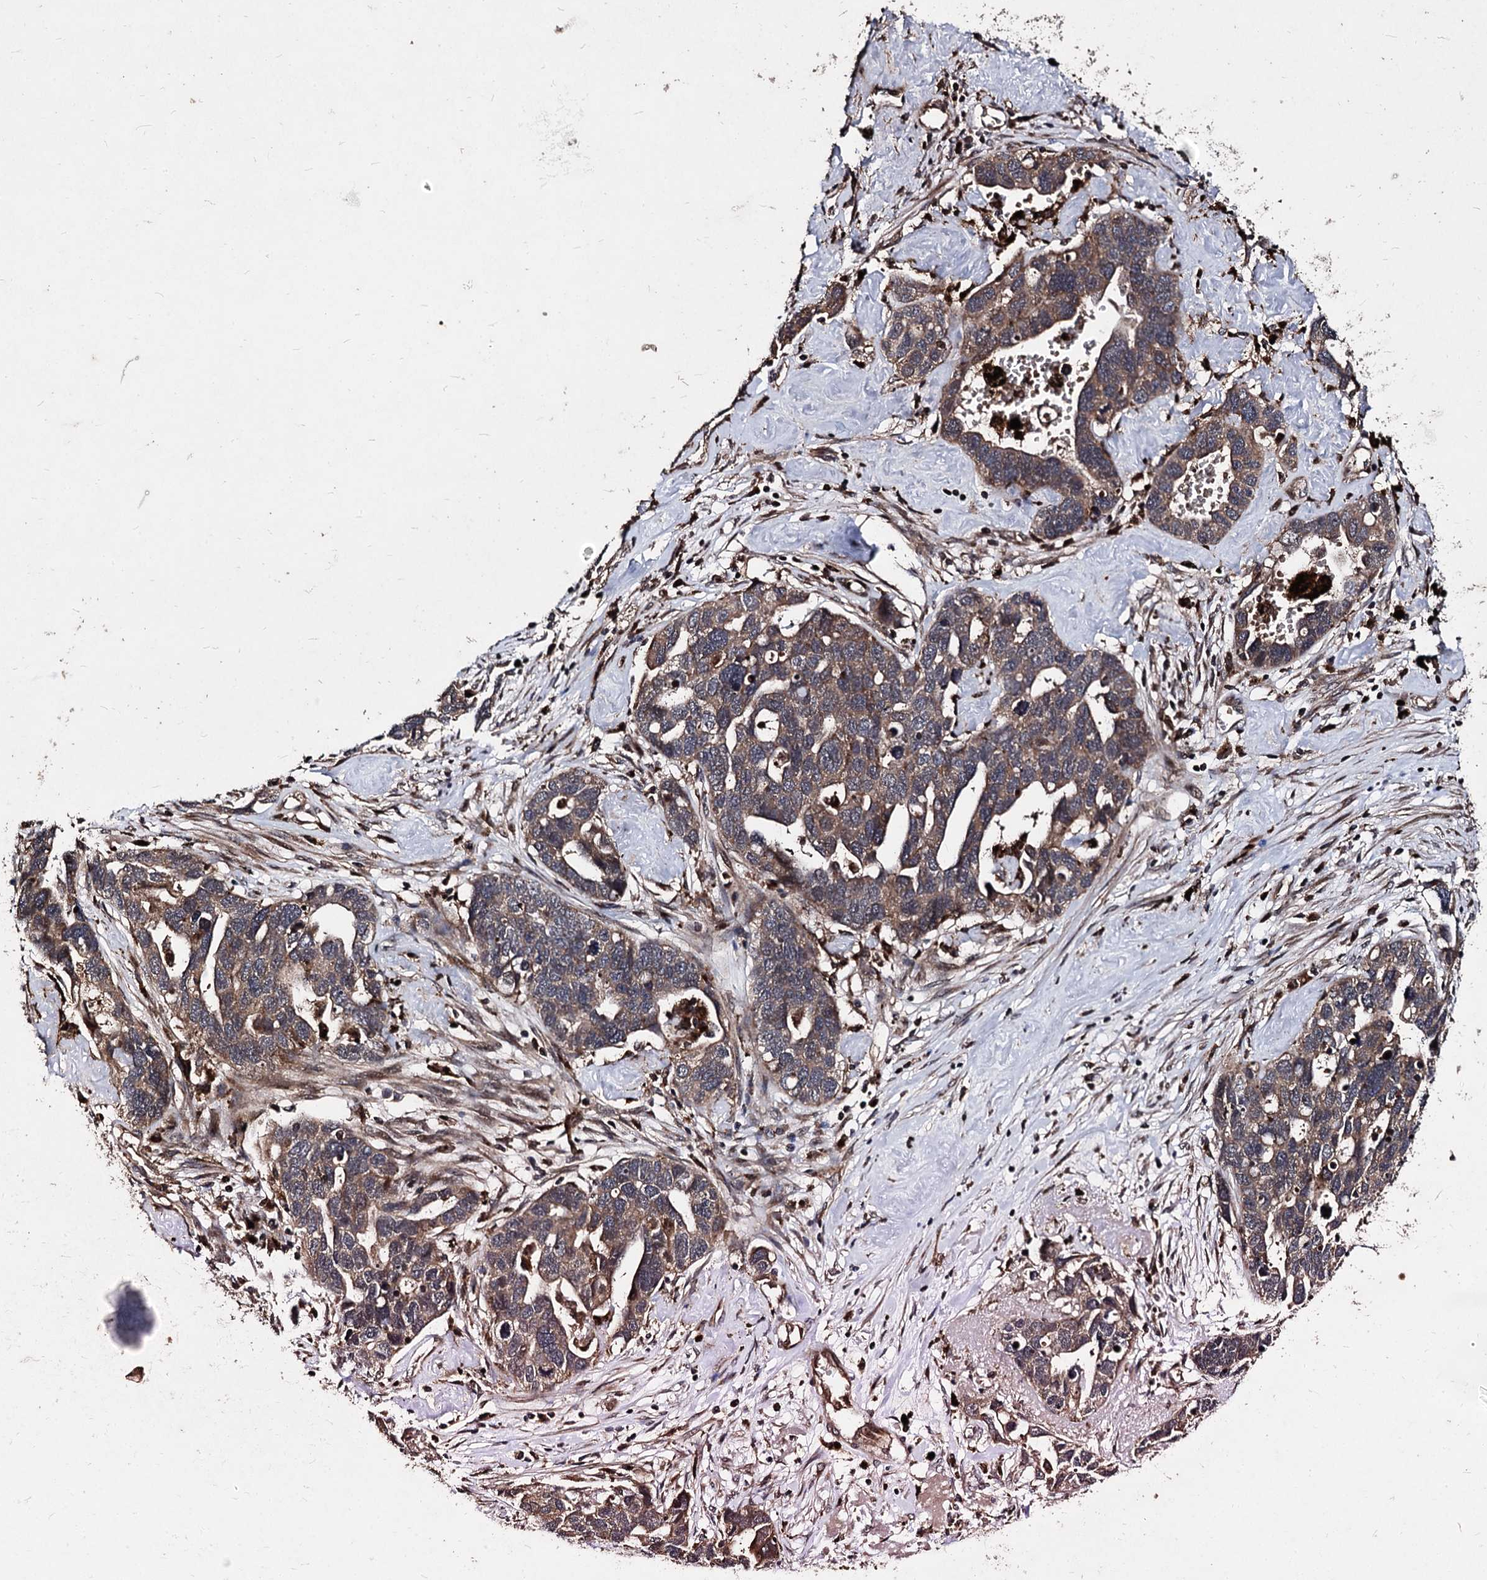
{"staining": {"intensity": "weak", "quantity": ">75%", "location": "cytoplasmic/membranous"}, "tissue": "ovarian cancer", "cell_type": "Tumor cells", "image_type": "cancer", "snomed": [{"axis": "morphology", "description": "Cystadenocarcinoma, serous, NOS"}, {"axis": "topography", "description": "Ovary"}], "caption": "A low amount of weak cytoplasmic/membranous expression is appreciated in about >75% of tumor cells in ovarian serous cystadenocarcinoma tissue.", "gene": "BCL2L2", "patient": {"sex": "female", "age": 54}}